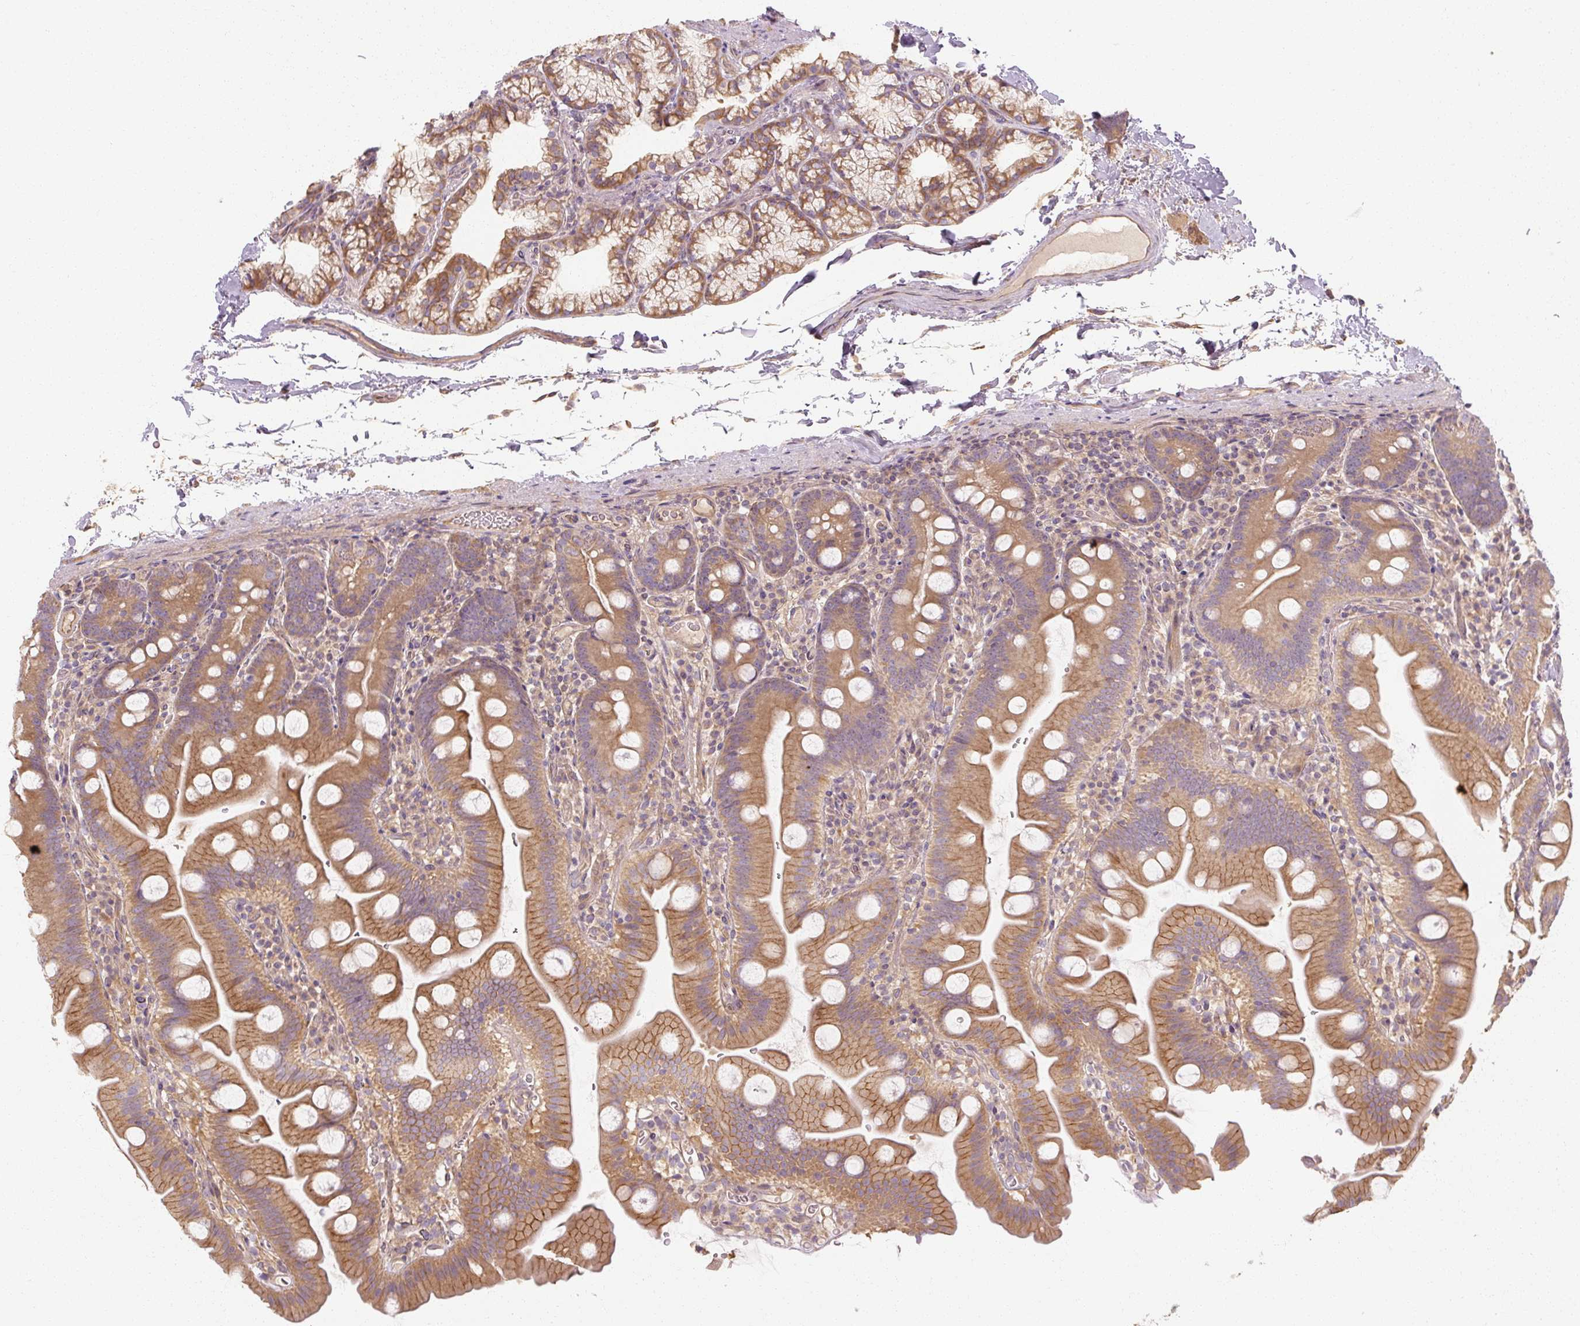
{"staining": {"intensity": "moderate", "quantity": "25%-75%", "location": "cytoplasmic/membranous"}, "tissue": "small intestine", "cell_type": "Glandular cells", "image_type": "normal", "snomed": [{"axis": "morphology", "description": "Normal tissue, NOS"}, {"axis": "topography", "description": "Small intestine"}], "caption": "A histopathology image of human small intestine stained for a protein reveals moderate cytoplasmic/membranous brown staining in glandular cells.", "gene": "RB1CC1", "patient": {"sex": "female", "age": 68}}